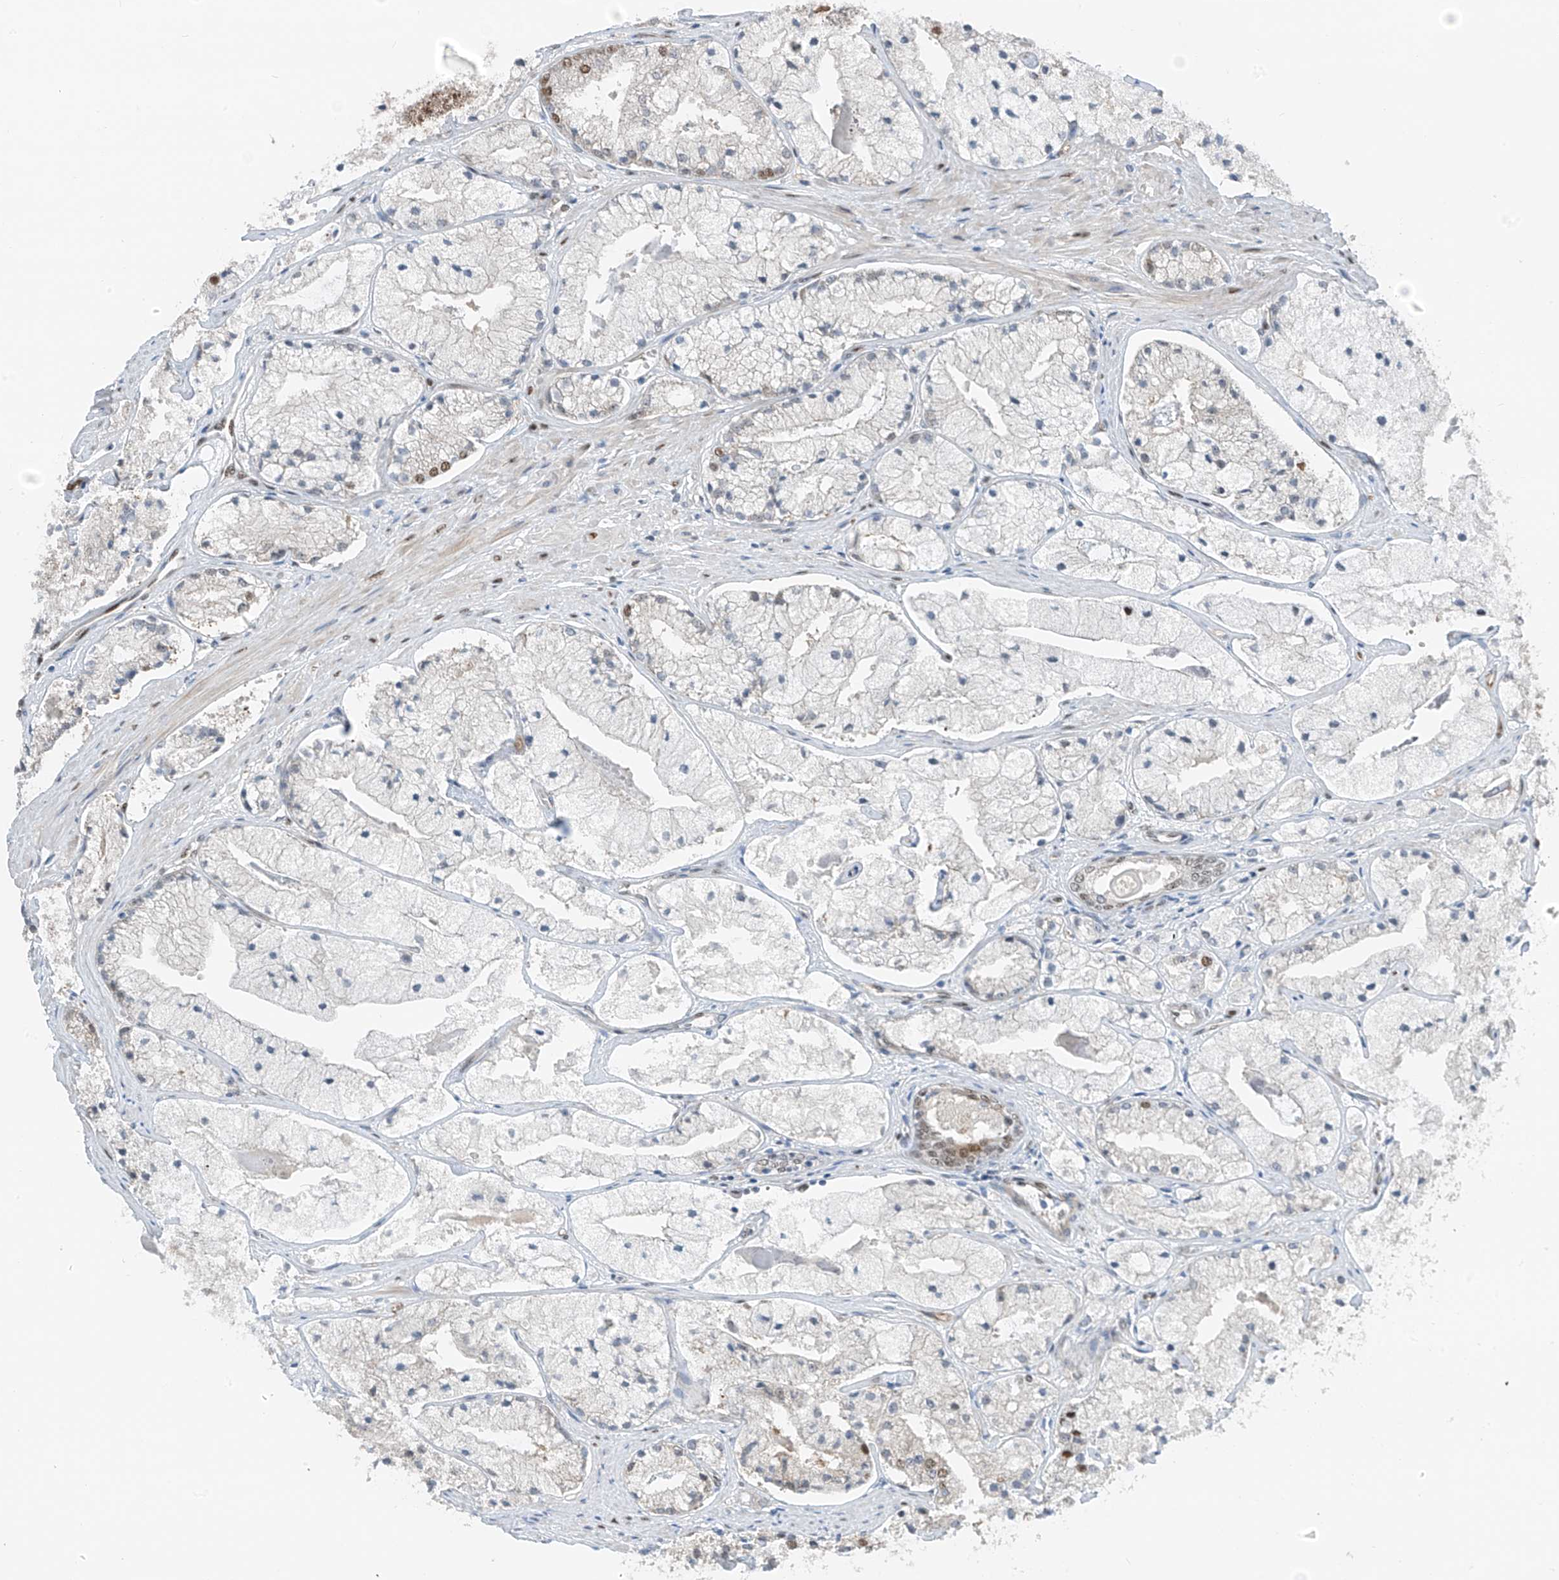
{"staining": {"intensity": "moderate", "quantity": "25%-75%", "location": "nuclear"}, "tissue": "prostate cancer", "cell_type": "Tumor cells", "image_type": "cancer", "snomed": [{"axis": "morphology", "description": "Adenocarcinoma, High grade"}, {"axis": "topography", "description": "Prostate"}], "caption": "Human adenocarcinoma (high-grade) (prostate) stained with a brown dye demonstrates moderate nuclear positive expression in about 25%-75% of tumor cells.", "gene": "RBP7", "patient": {"sex": "male", "age": 50}}